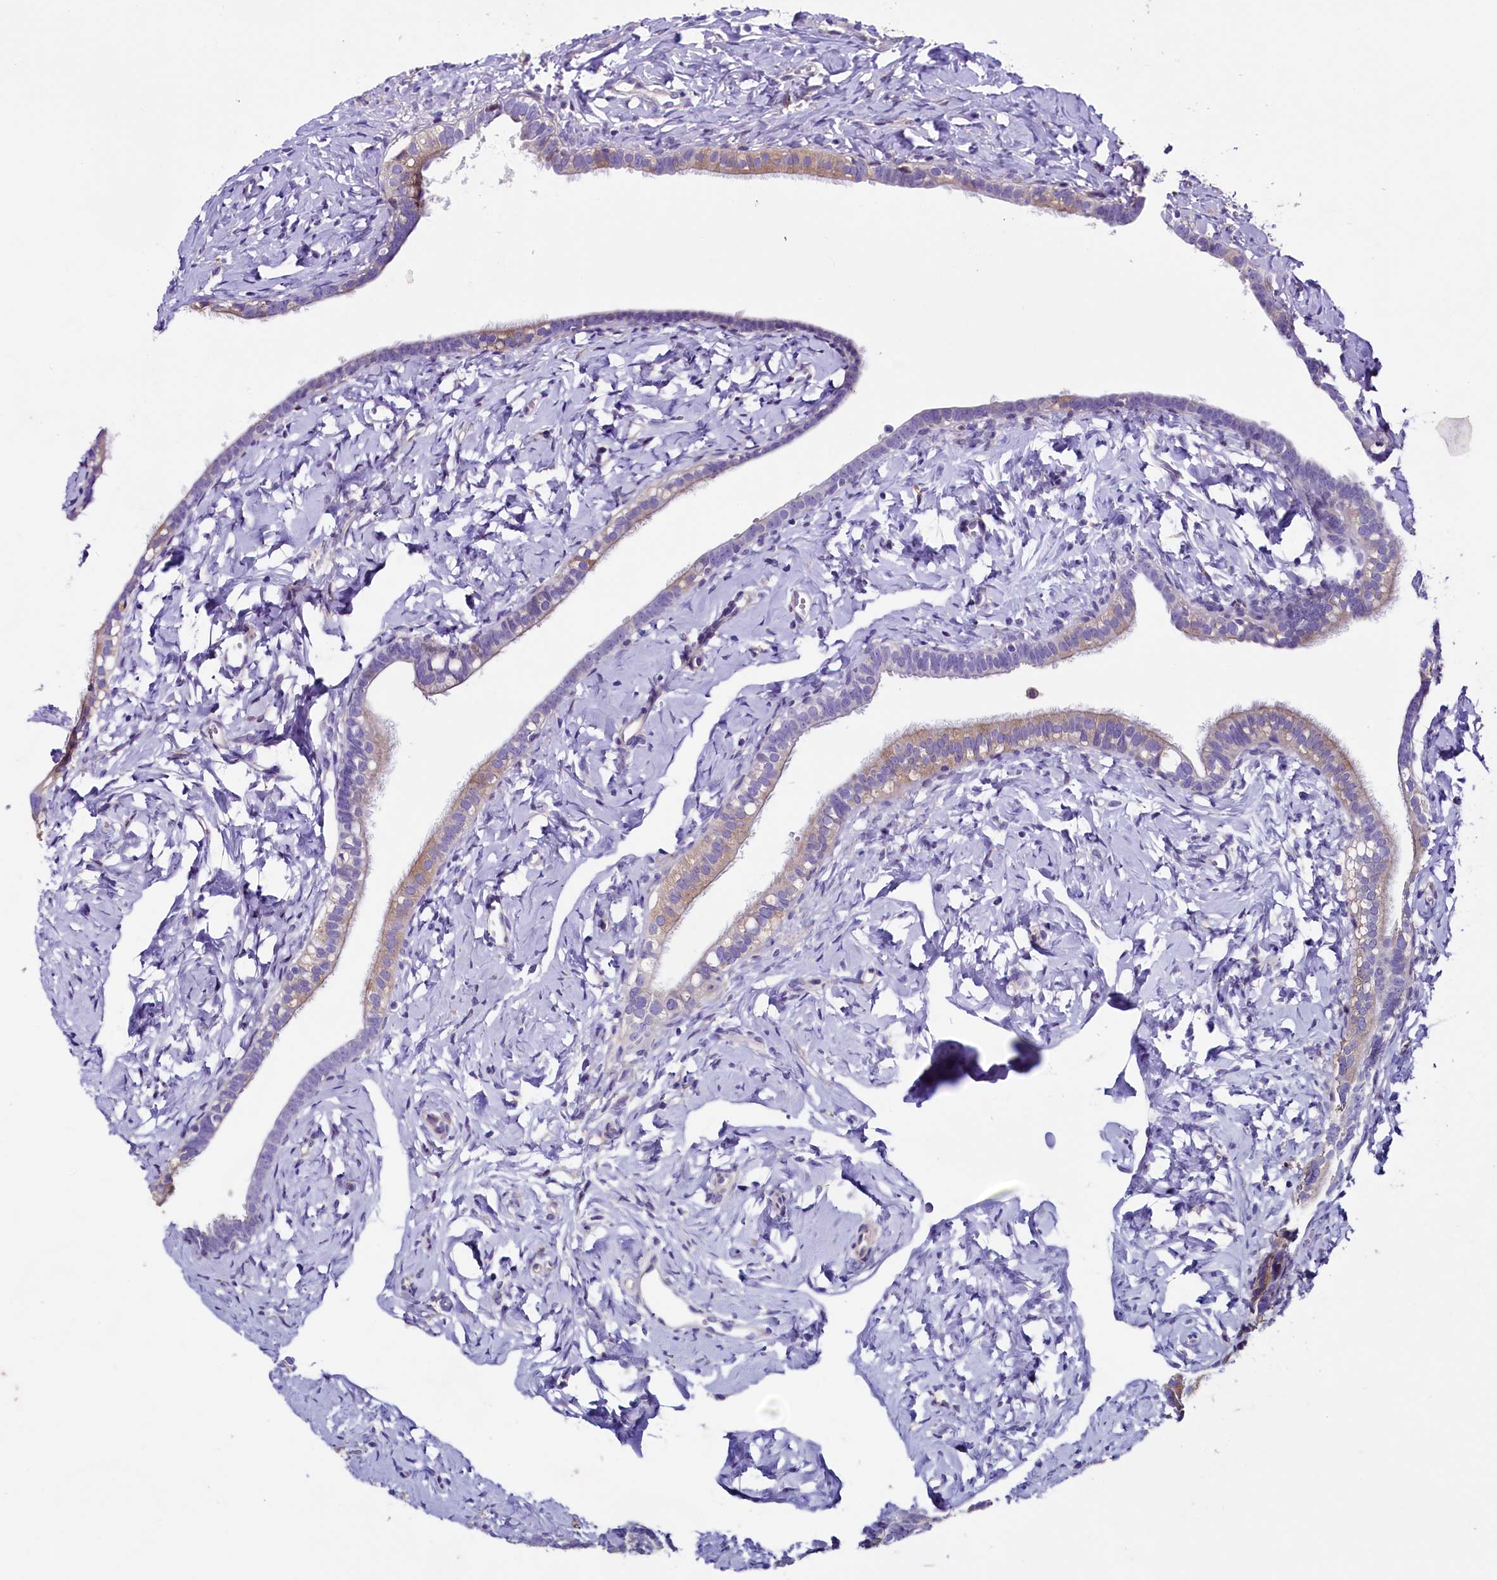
{"staining": {"intensity": "weak", "quantity": "<25%", "location": "cytoplasmic/membranous"}, "tissue": "fallopian tube", "cell_type": "Glandular cells", "image_type": "normal", "snomed": [{"axis": "morphology", "description": "Normal tissue, NOS"}, {"axis": "topography", "description": "Fallopian tube"}], "caption": "The photomicrograph shows no significant expression in glandular cells of fallopian tube. Nuclei are stained in blue.", "gene": "GPR108", "patient": {"sex": "female", "age": 66}}